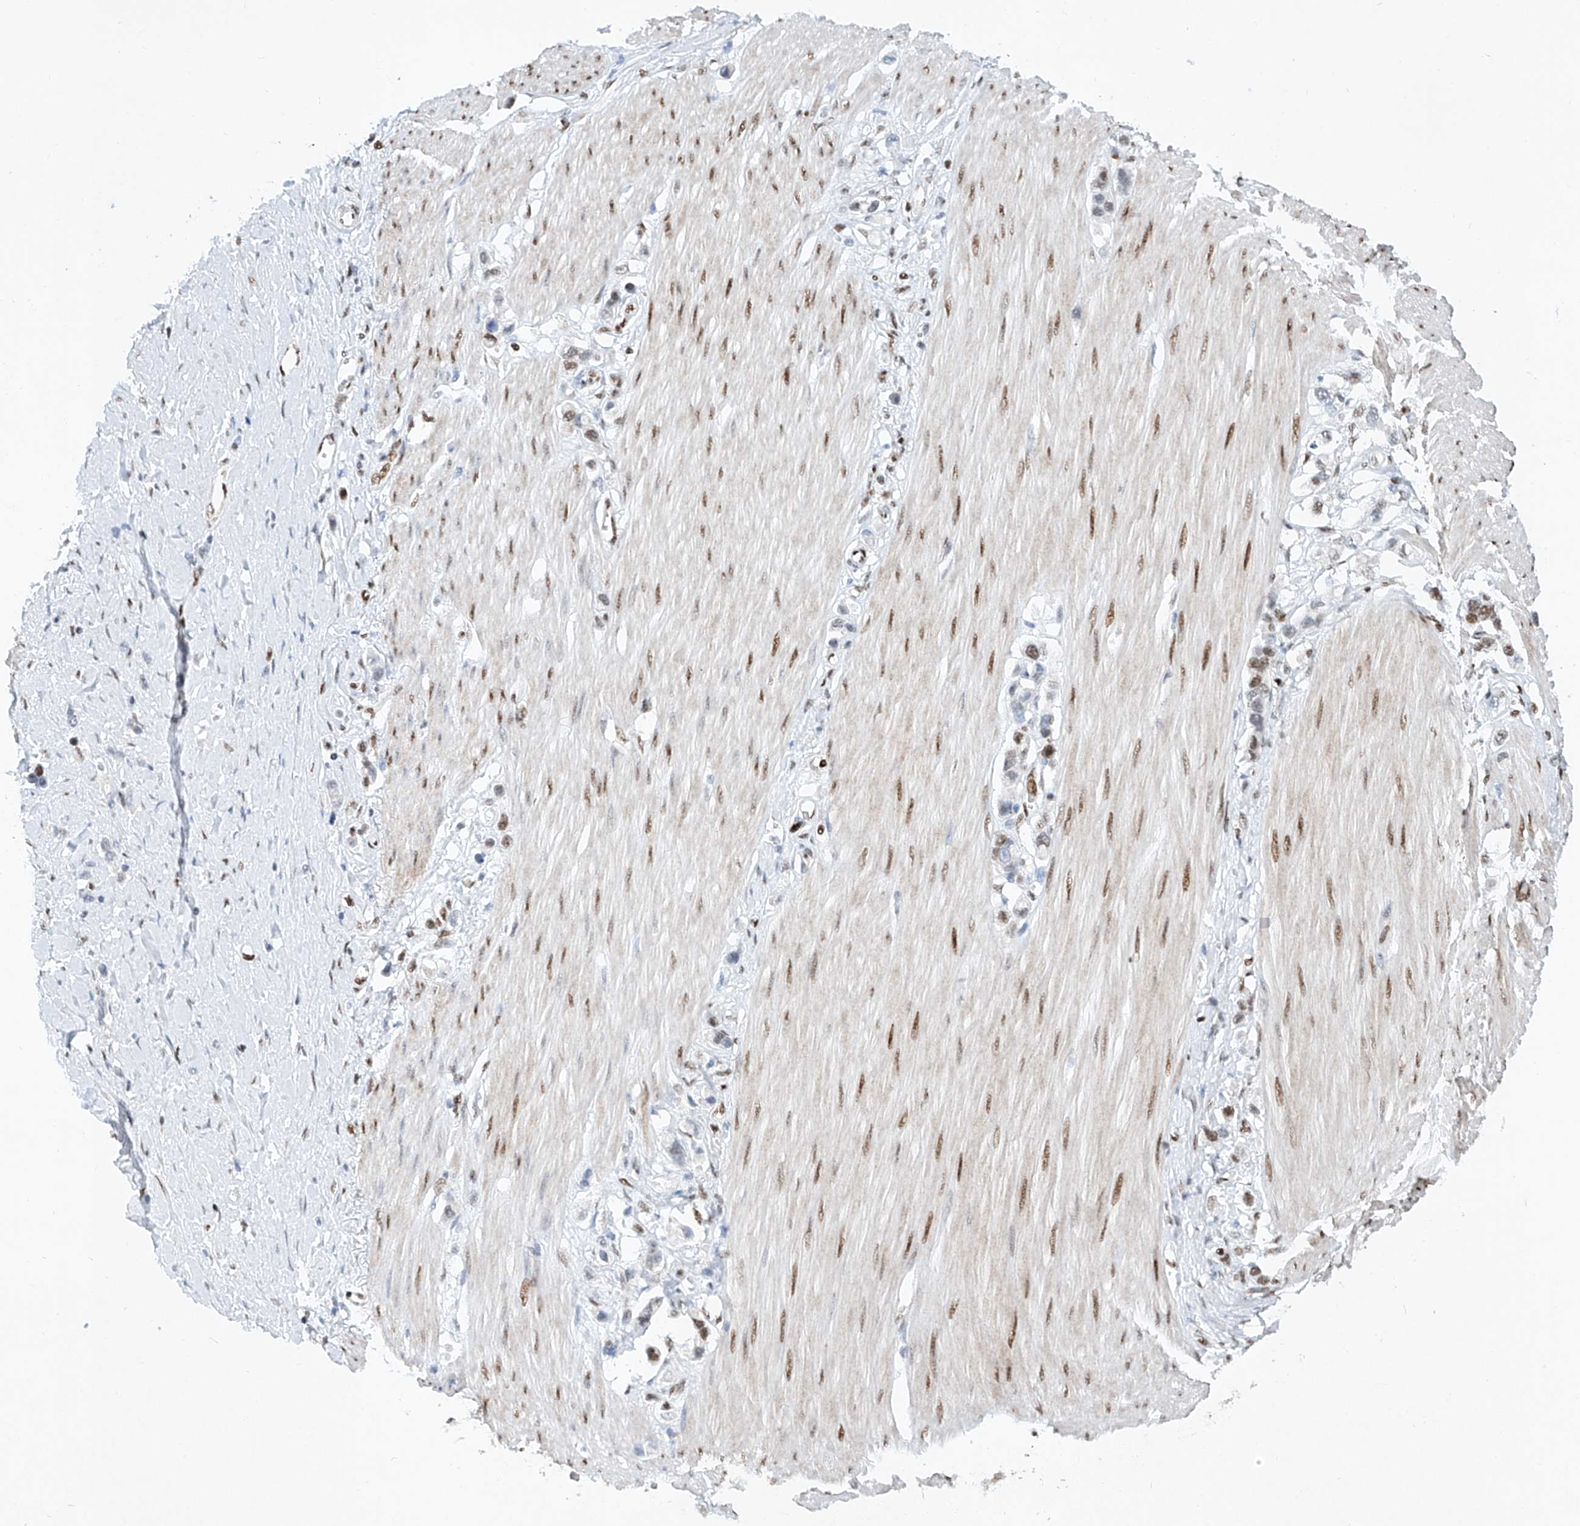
{"staining": {"intensity": "moderate", "quantity": "25%-75%", "location": "nuclear"}, "tissue": "stomach cancer", "cell_type": "Tumor cells", "image_type": "cancer", "snomed": [{"axis": "morphology", "description": "Adenocarcinoma, NOS"}, {"axis": "topography", "description": "Stomach"}], "caption": "Immunohistochemical staining of stomach cancer exhibits moderate nuclear protein positivity in about 25%-75% of tumor cells.", "gene": "TAF4", "patient": {"sex": "female", "age": 65}}